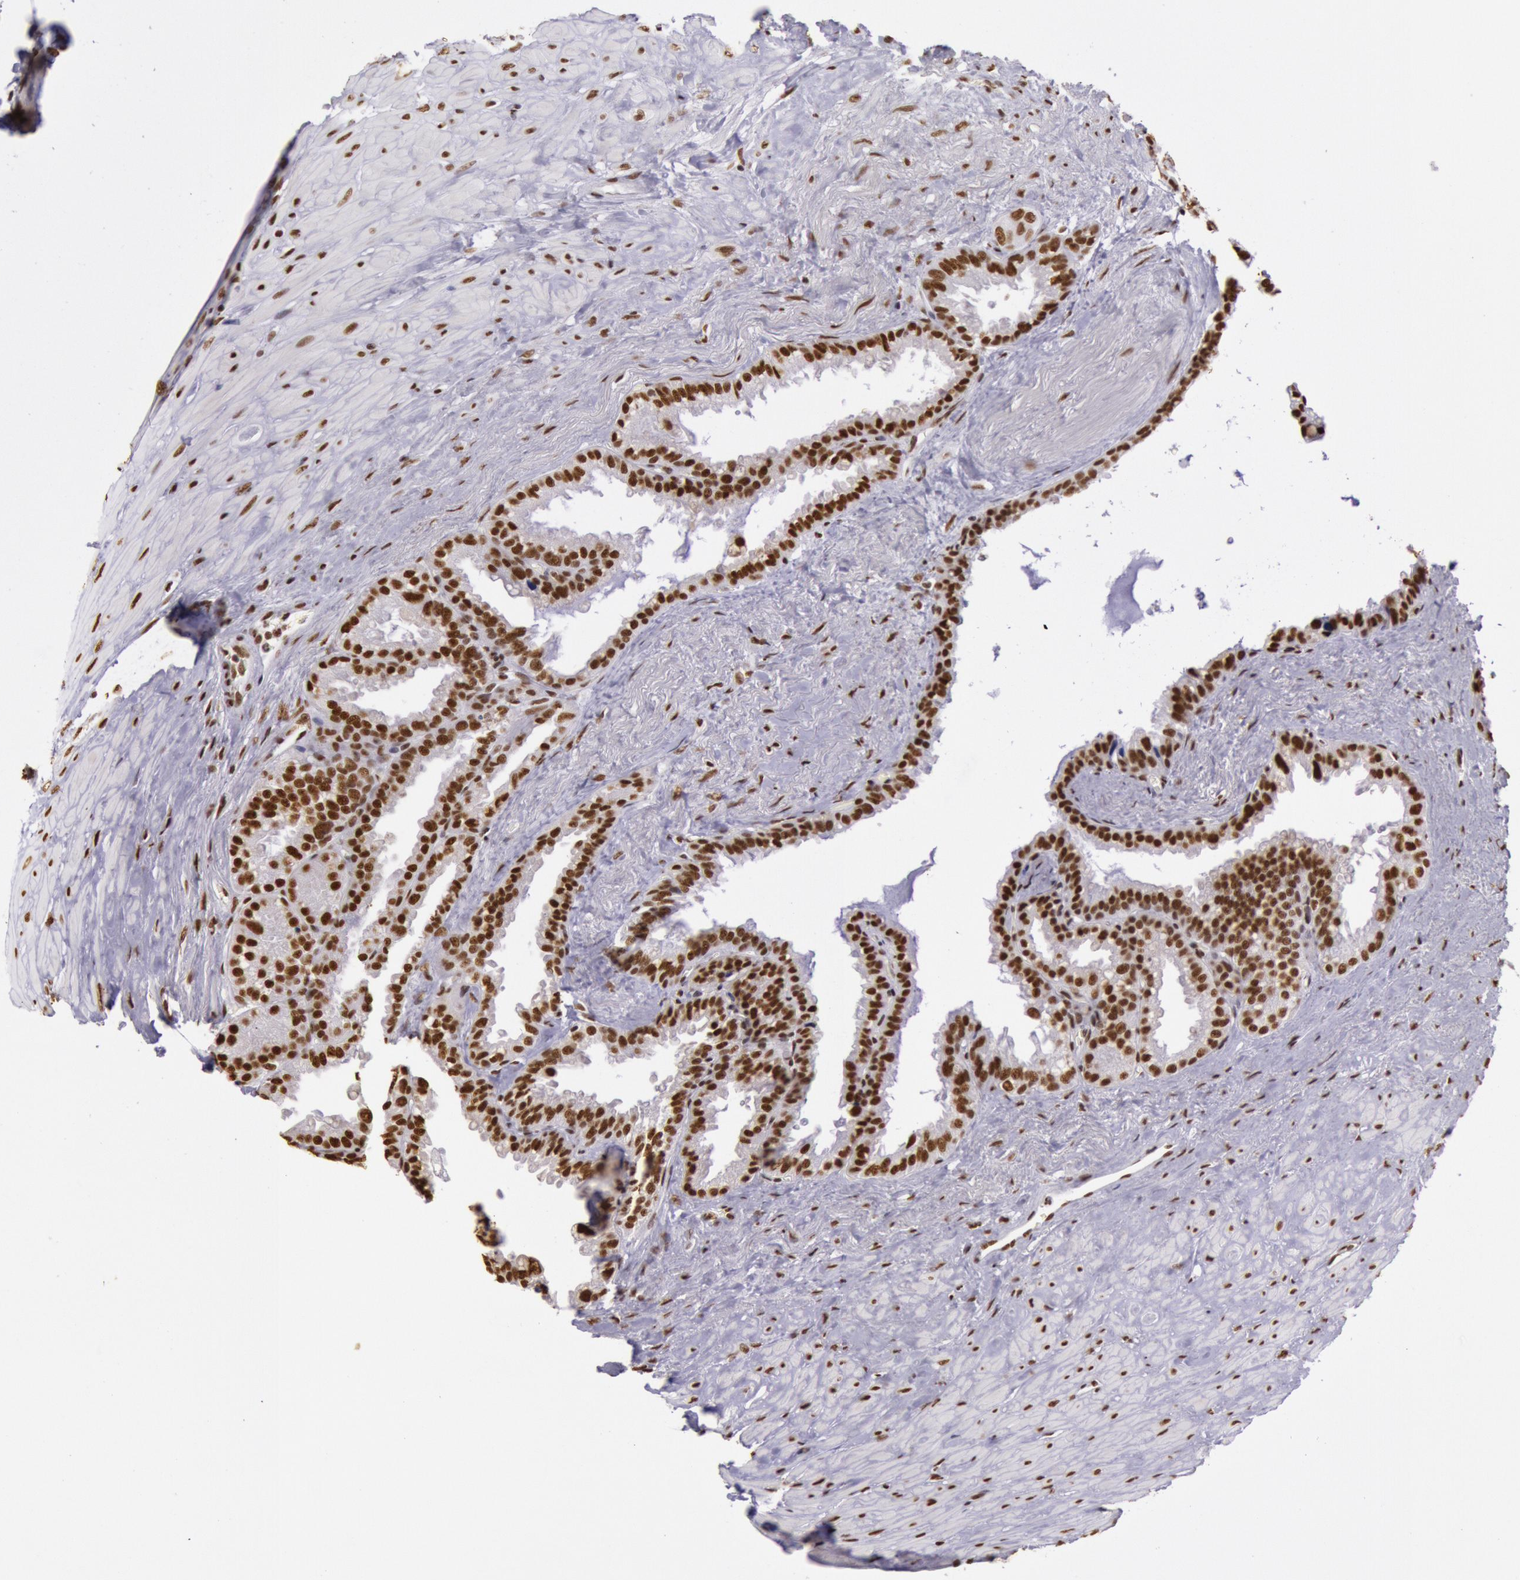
{"staining": {"intensity": "strong", "quantity": ">75%", "location": "nuclear"}, "tissue": "seminal vesicle", "cell_type": "Glandular cells", "image_type": "normal", "snomed": [{"axis": "morphology", "description": "Normal tissue, NOS"}, {"axis": "topography", "description": "Prostate"}, {"axis": "topography", "description": "Seminal veicle"}], "caption": "This image reveals IHC staining of normal seminal vesicle, with high strong nuclear expression in about >75% of glandular cells.", "gene": "HNRNPH1", "patient": {"sex": "male", "age": 63}}